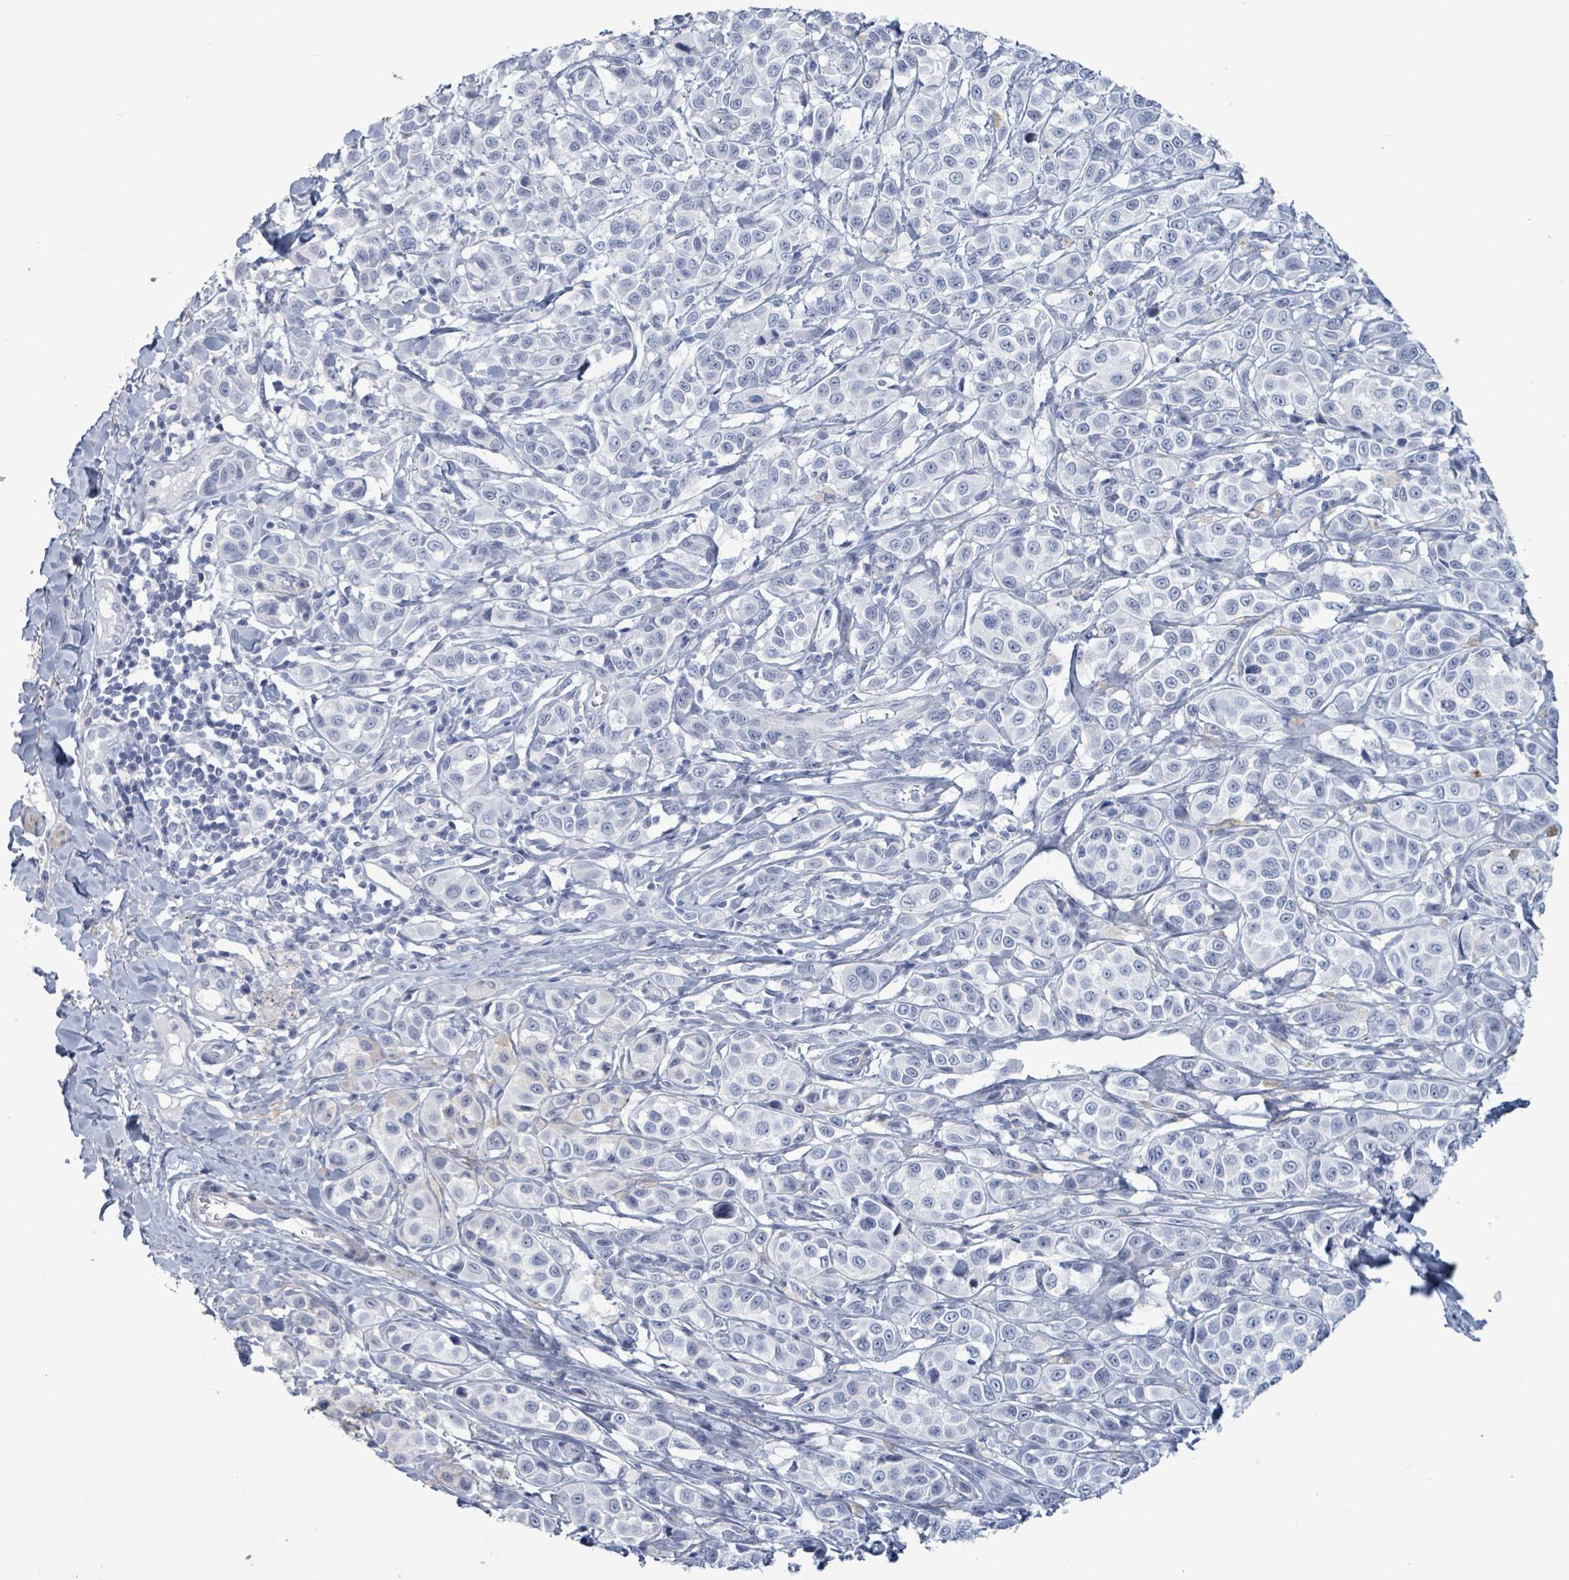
{"staining": {"intensity": "negative", "quantity": "none", "location": "none"}, "tissue": "melanoma", "cell_type": "Tumor cells", "image_type": "cancer", "snomed": [{"axis": "morphology", "description": "Malignant melanoma, NOS"}, {"axis": "topography", "description": "Skin"}], "caption": "There is no significant positivity in tumor cells of malignant melanoma.", "gene": "ZNF771", "patient": {"sex": "male", "age": 39}}